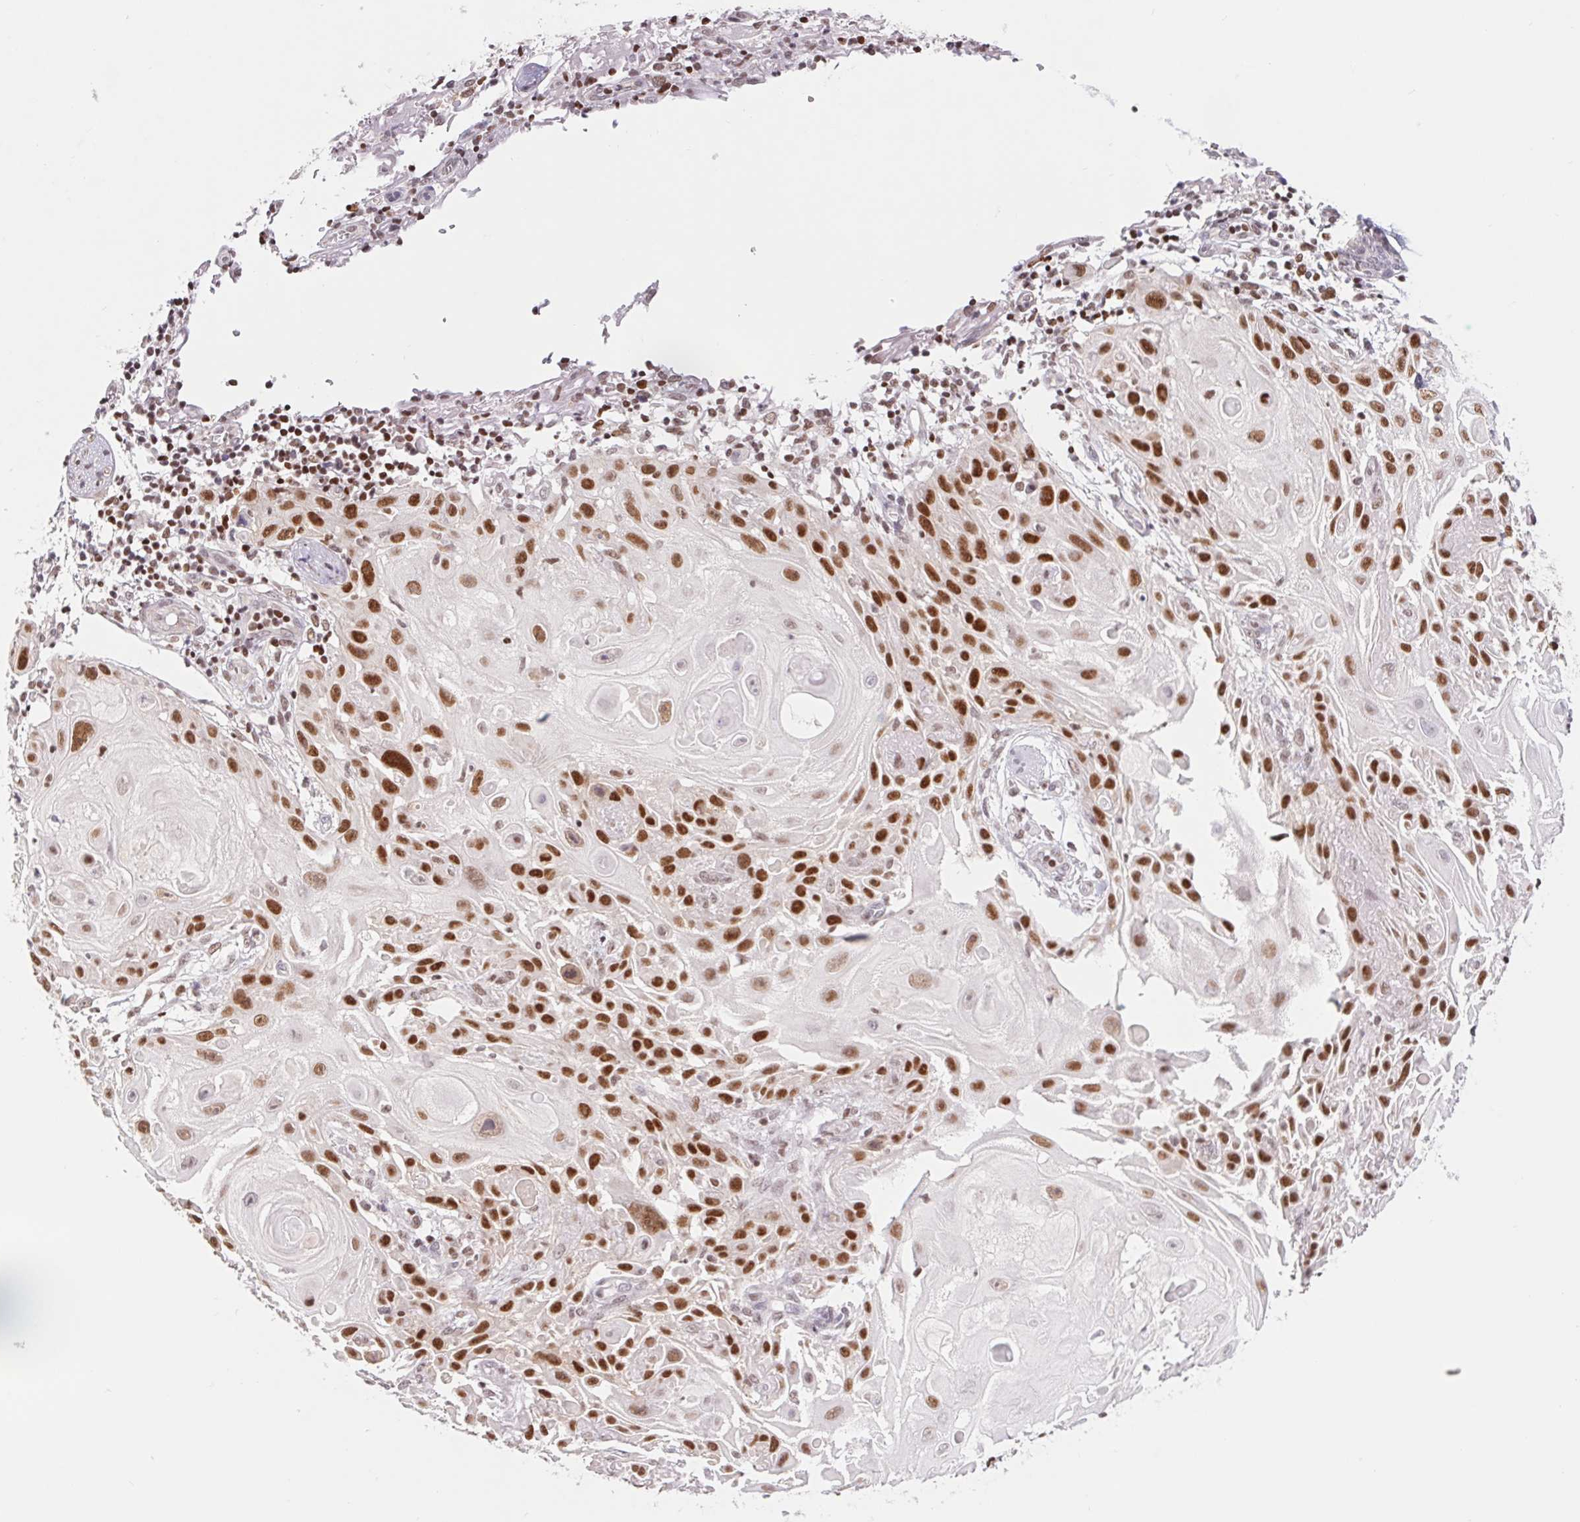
{"staining": {"intensity": "strong", "quantity": ">75%", "location": "nuclear"}, "tissue": "skin cancer", "cell_type": "Tumor cells", "image_type": "cancer", "snomed": [{"axis": "morphology", "description": "Squamous cell carcinoma, NOS"}, {"axis": "topography", "description": "Skin"}], "caption": "IHC staining of skin cancer, which demonstrates high levels of strong nuclear positivity in about >75% of tumor cells indicating strong nuclear protein expression. The staining was performed using DAB (brown) for protein detection and nuclei were counterstained in hematoxylin (blue).", "gene": "TRERF1", "patient": {"sex": "female", "age": 91}}